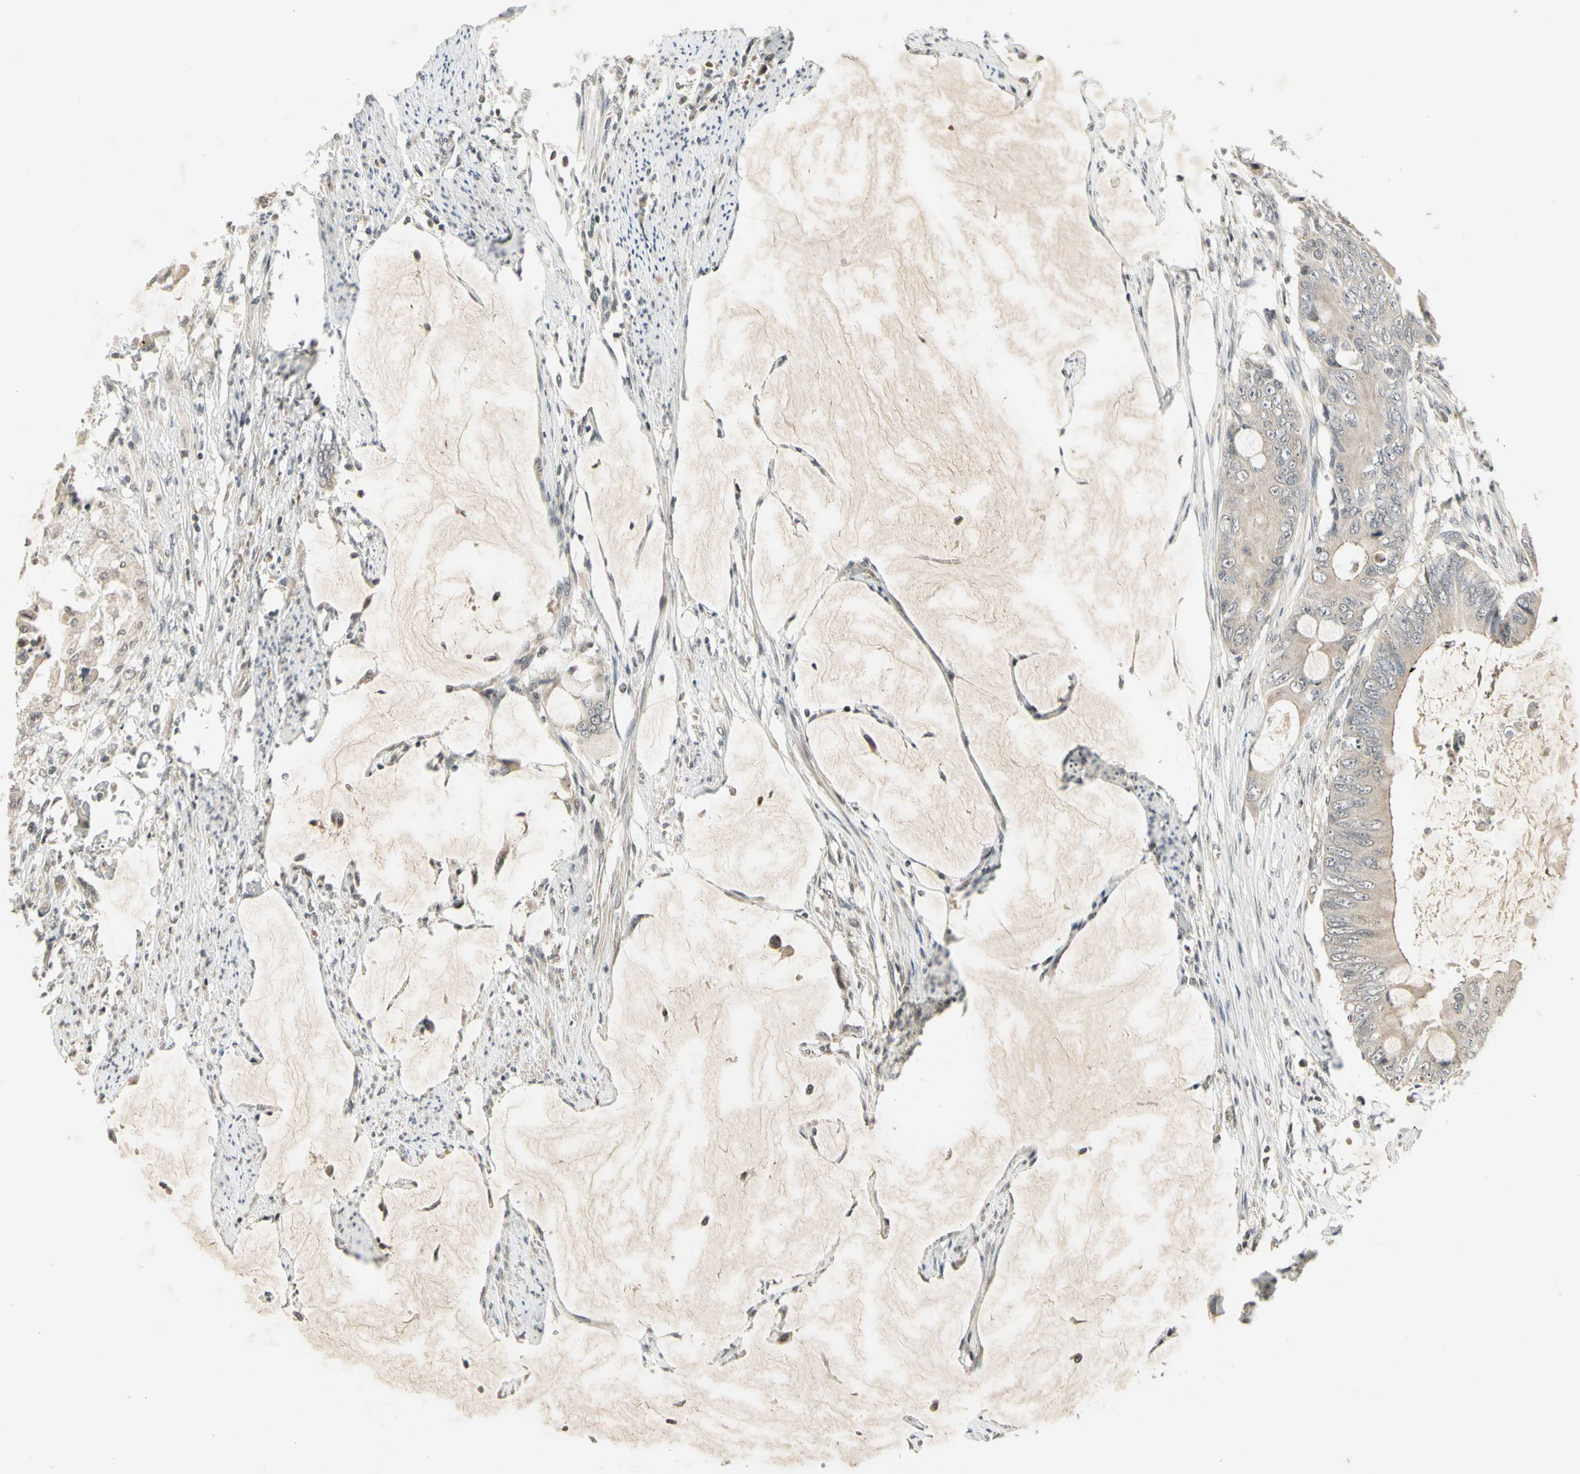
{"staining": {"intensity": "weak", "quantity": ">75%", "location": "cytoplasmic/membranous"}, "tissue": "colorectal cancer", "cell_type": "Tumor cells", "image_type": "cancer", "snomed": [{"axis": "morphology", "description": "Adenocarcinoma, NOS"}, {"axis": "topography", "description": "Rectum"}], "caption": "Adenocarcinoma (colorectal) stained with IHC demonstrates weak cytoplasmic/membranous staining in about >75% of tumor cells.", "gene": "EFNB2", "patient": {"sex": "female", "age": 77}}